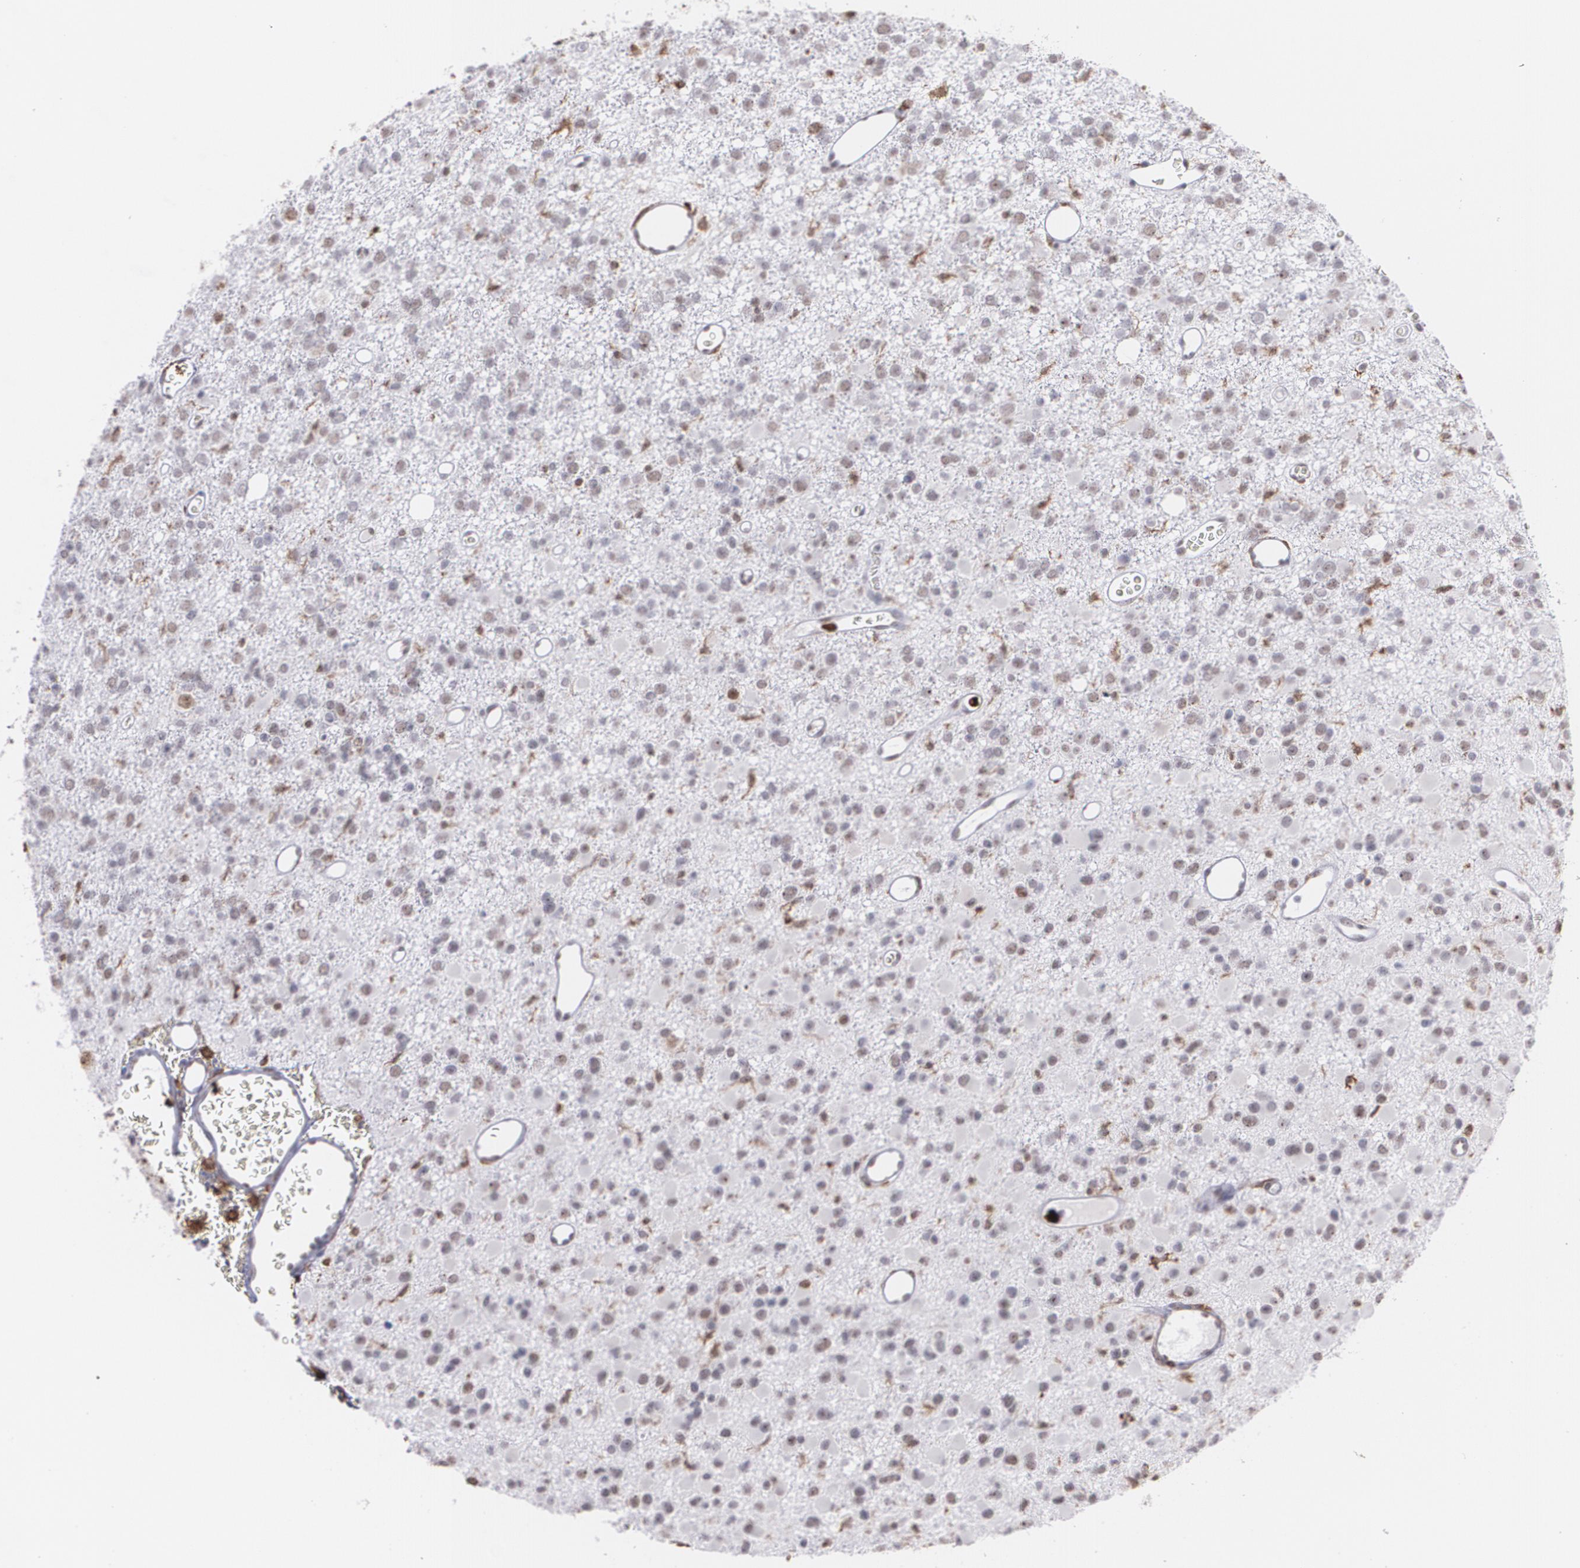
{"staining": {"intensity": "negative", "quantity": "none", "location": "none"}, "tissue": "glioma", "cell_type": "Tumor cells", "image_type": "cancer", "snomed": [{"axis": "morphology", "description": "Glioma, malignant, Low grade"}, {"axis": "topography", "description": "Brain"}], "caption": "A high-resolution micrograph shows IHC staining of malignant glioma (low-grade), which reveals no significant expression in tumor cells.", "gene": "NCF2", "patient": {"sex": "male", "age": 42}}